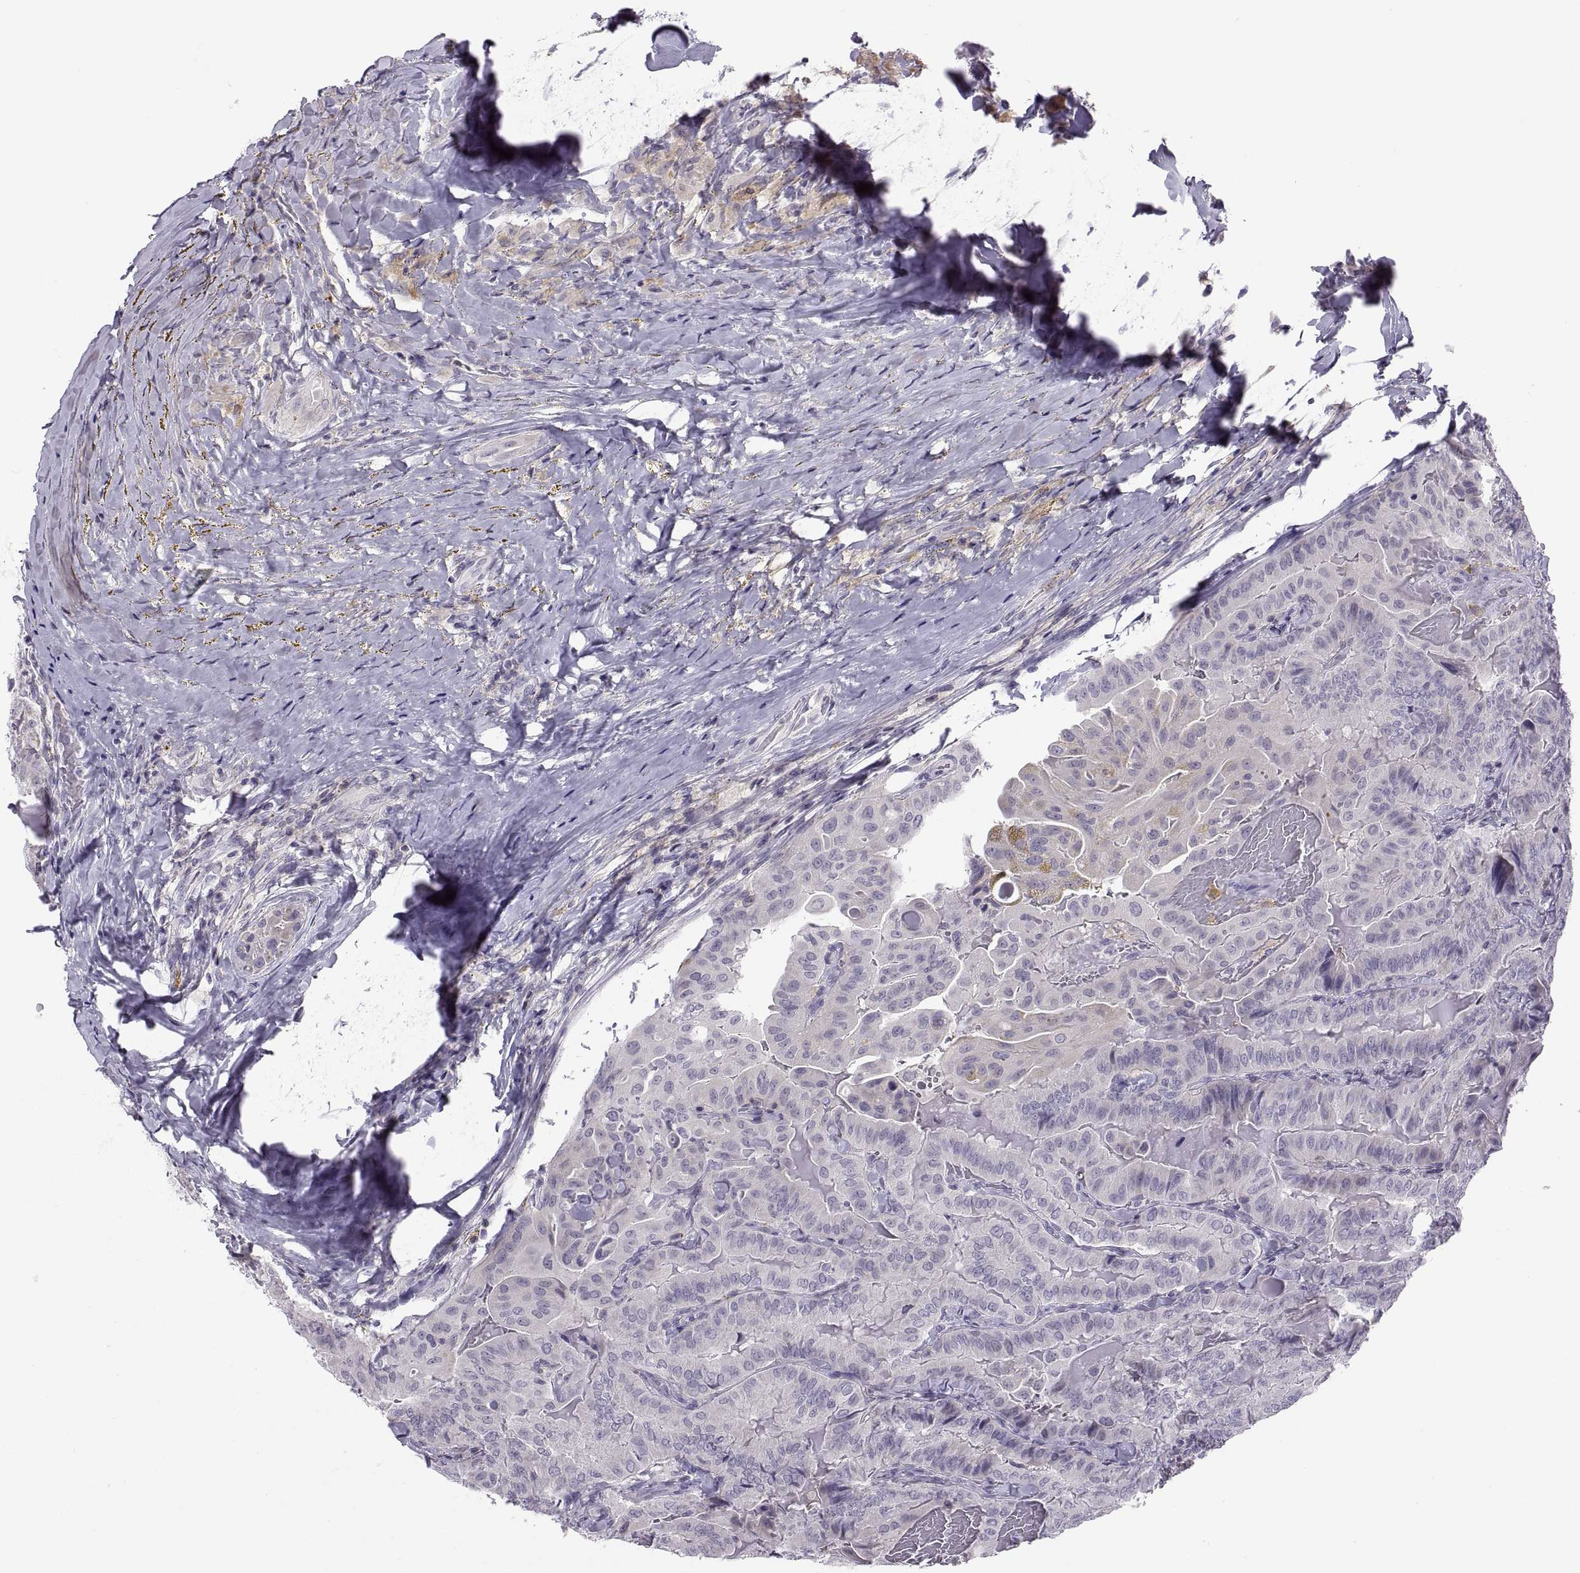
{"staining": {"intensity": "negative", "quantity": "none", "location": "none"}, "tissue": "thyroid cancer", "cell_type": "Tumor cells", "image_type": "cancer", "snomed": [{"axis": "morphology", "description": "Papillary adenocarcinoma, NOS"}, {"axis": "topography", "description": "Thyroid gland"}], "caption": "This is an IHC micrograph of papillary adenocarcinoma (thyroid). There is no positivity in tumor cells.", "gene": "TTC21A", "patient": {"sex": "female", "age": 68}}